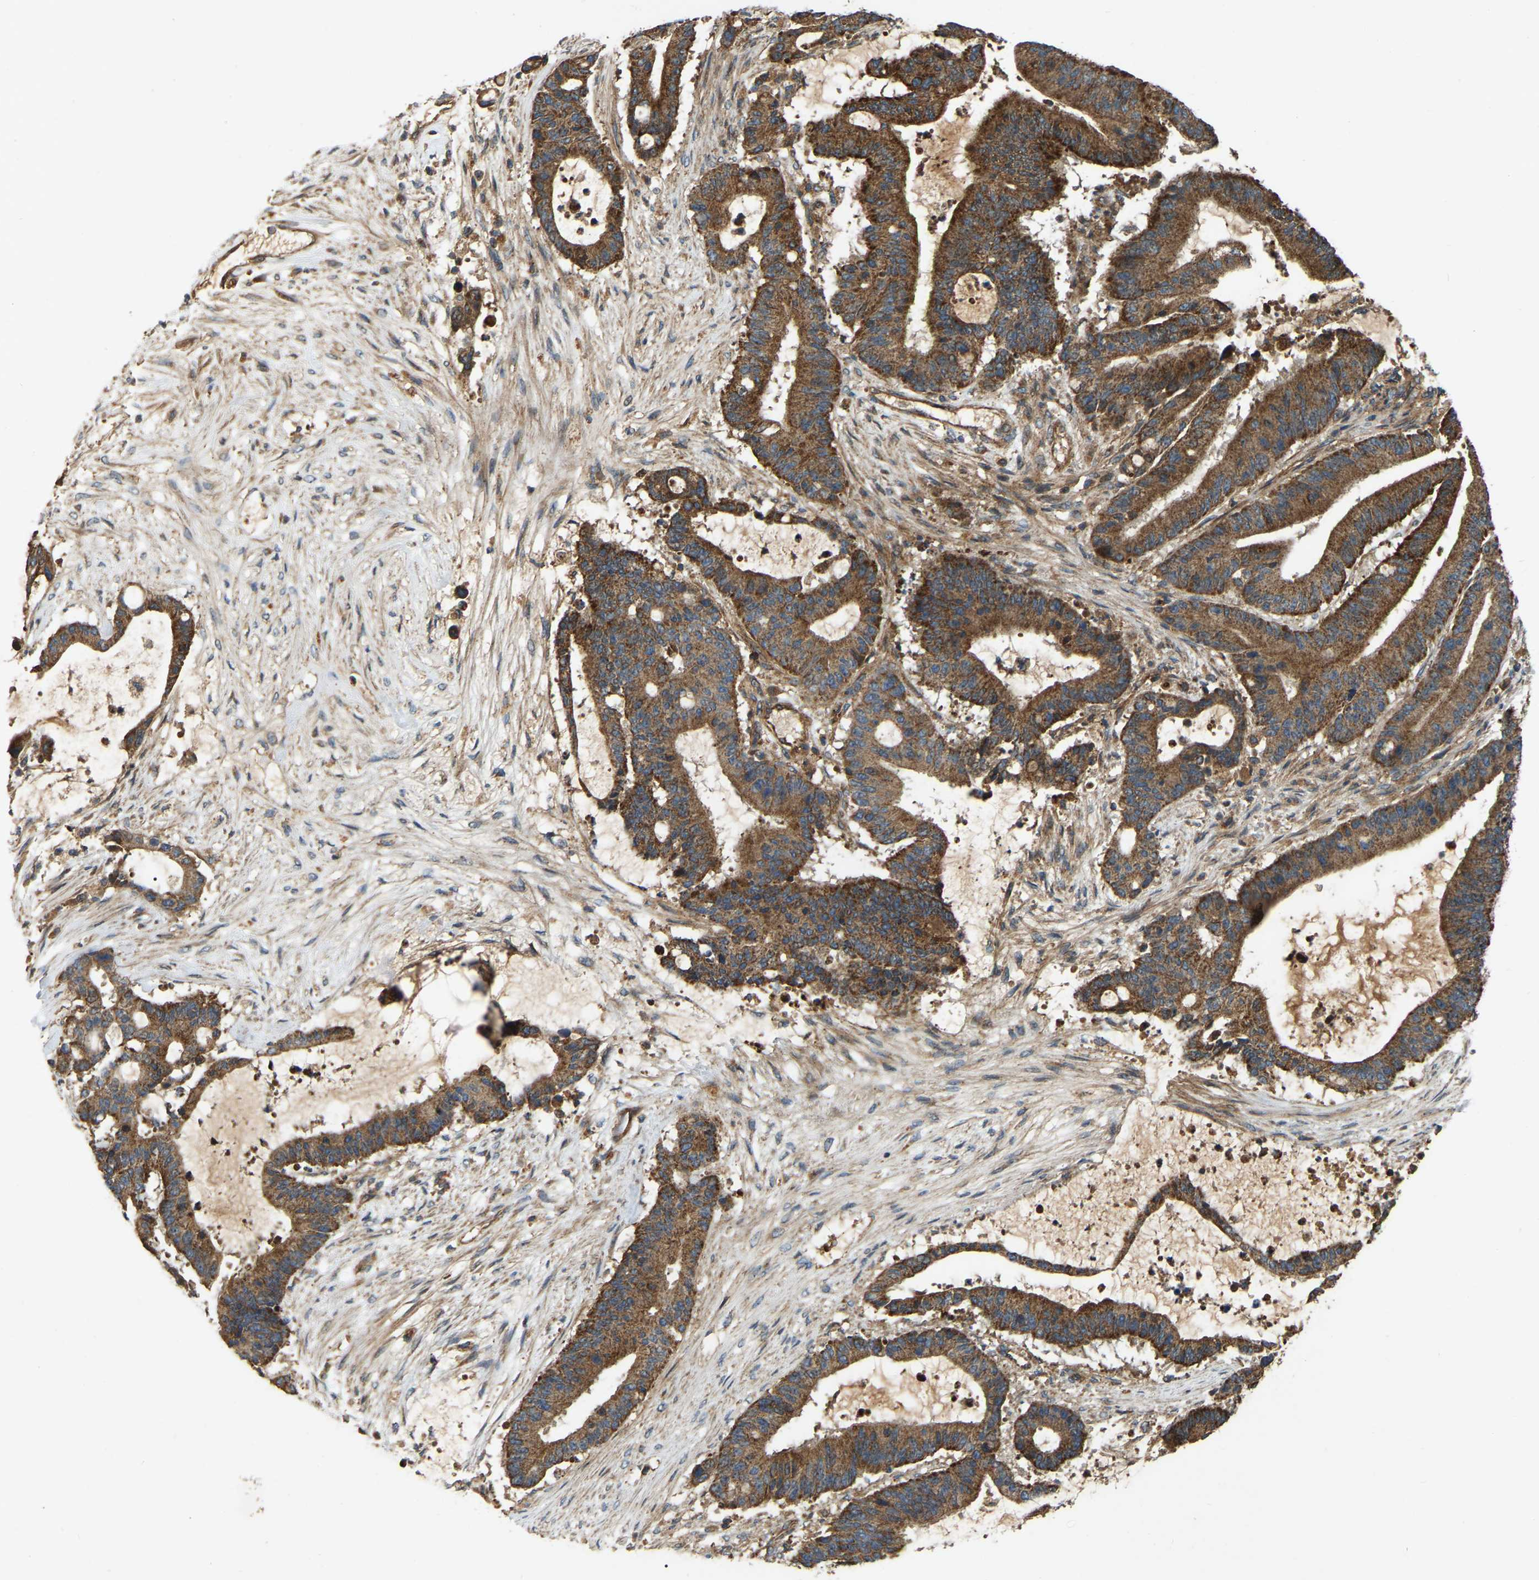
{"staining": {"intensity": "strong", "quantity": ">75%", "location": "cytoplasmic/membranous"}, "tissue": "liver cancer", "cell_type": "Tumor cells", "image_type": "cancer", "snomed": [{"axis": "morphology", "description": "Cholangiocarcinoma"}, {"axis": "topography", "description": "Liver"}], "caption": "Cholangiocarcinoma (liver) stained with IHC demonstrates strong cytoplasmic/membranous expression in approximately >75% of tumor cells.", "gene": "SAMD9L", "patient": {"sex": "female", "age": 73}}